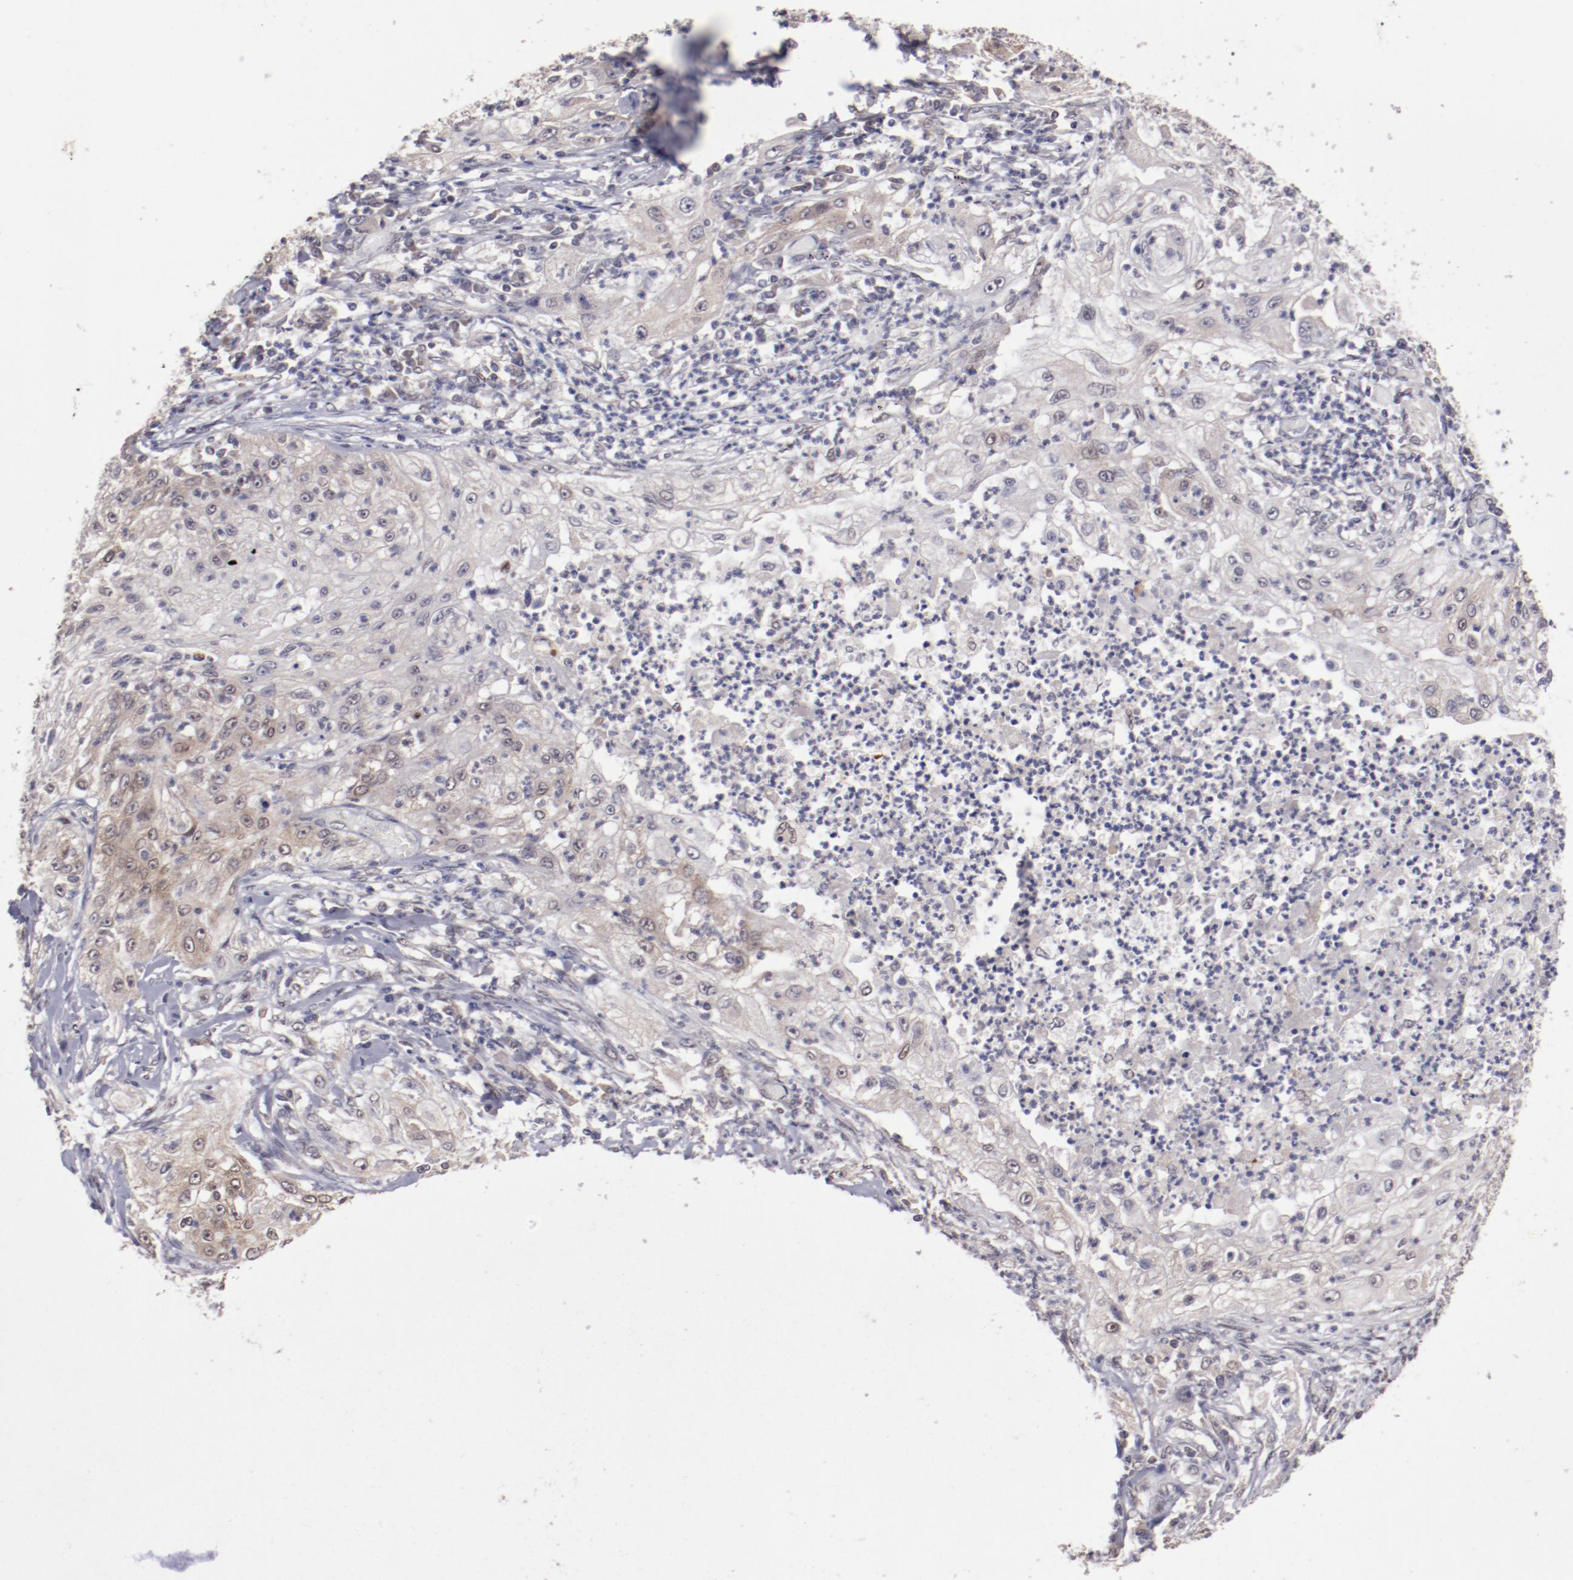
{"staining": {"intensity": "weak", "quantity": "25%-75%", "location": "cytoplasmic/membranous,nuclear"}, "tissue": "lung cancer", "cell_type": "Tumor cells", "image_type": "cancer", "snomed": [{"axis": "morphology", "description": "Inflammation, NOS"}, {"axis": "morphology", "description": "Squamous cell carcinoma, NOS"}, {"axis": "topography", "description": "Lymph node"}, {"axis": "topography", "description": "Soft tissue"}, {"axis": "topography", "description": "Lung"}], "caption": "Immunohistochemical staining of human lung cancer (squamous cell carcinoma) exhibits low levels of weak cytoplasmic/membranous and nuclear protein expression in approximately 25%-75% of tumor cells. The staining was performed using DAB, with brown indicating positive protein expression. Nuclei are stained blue with hematoxylin.", "gene": "ARNT", "patient": {"sex": "male", "age": 66}}